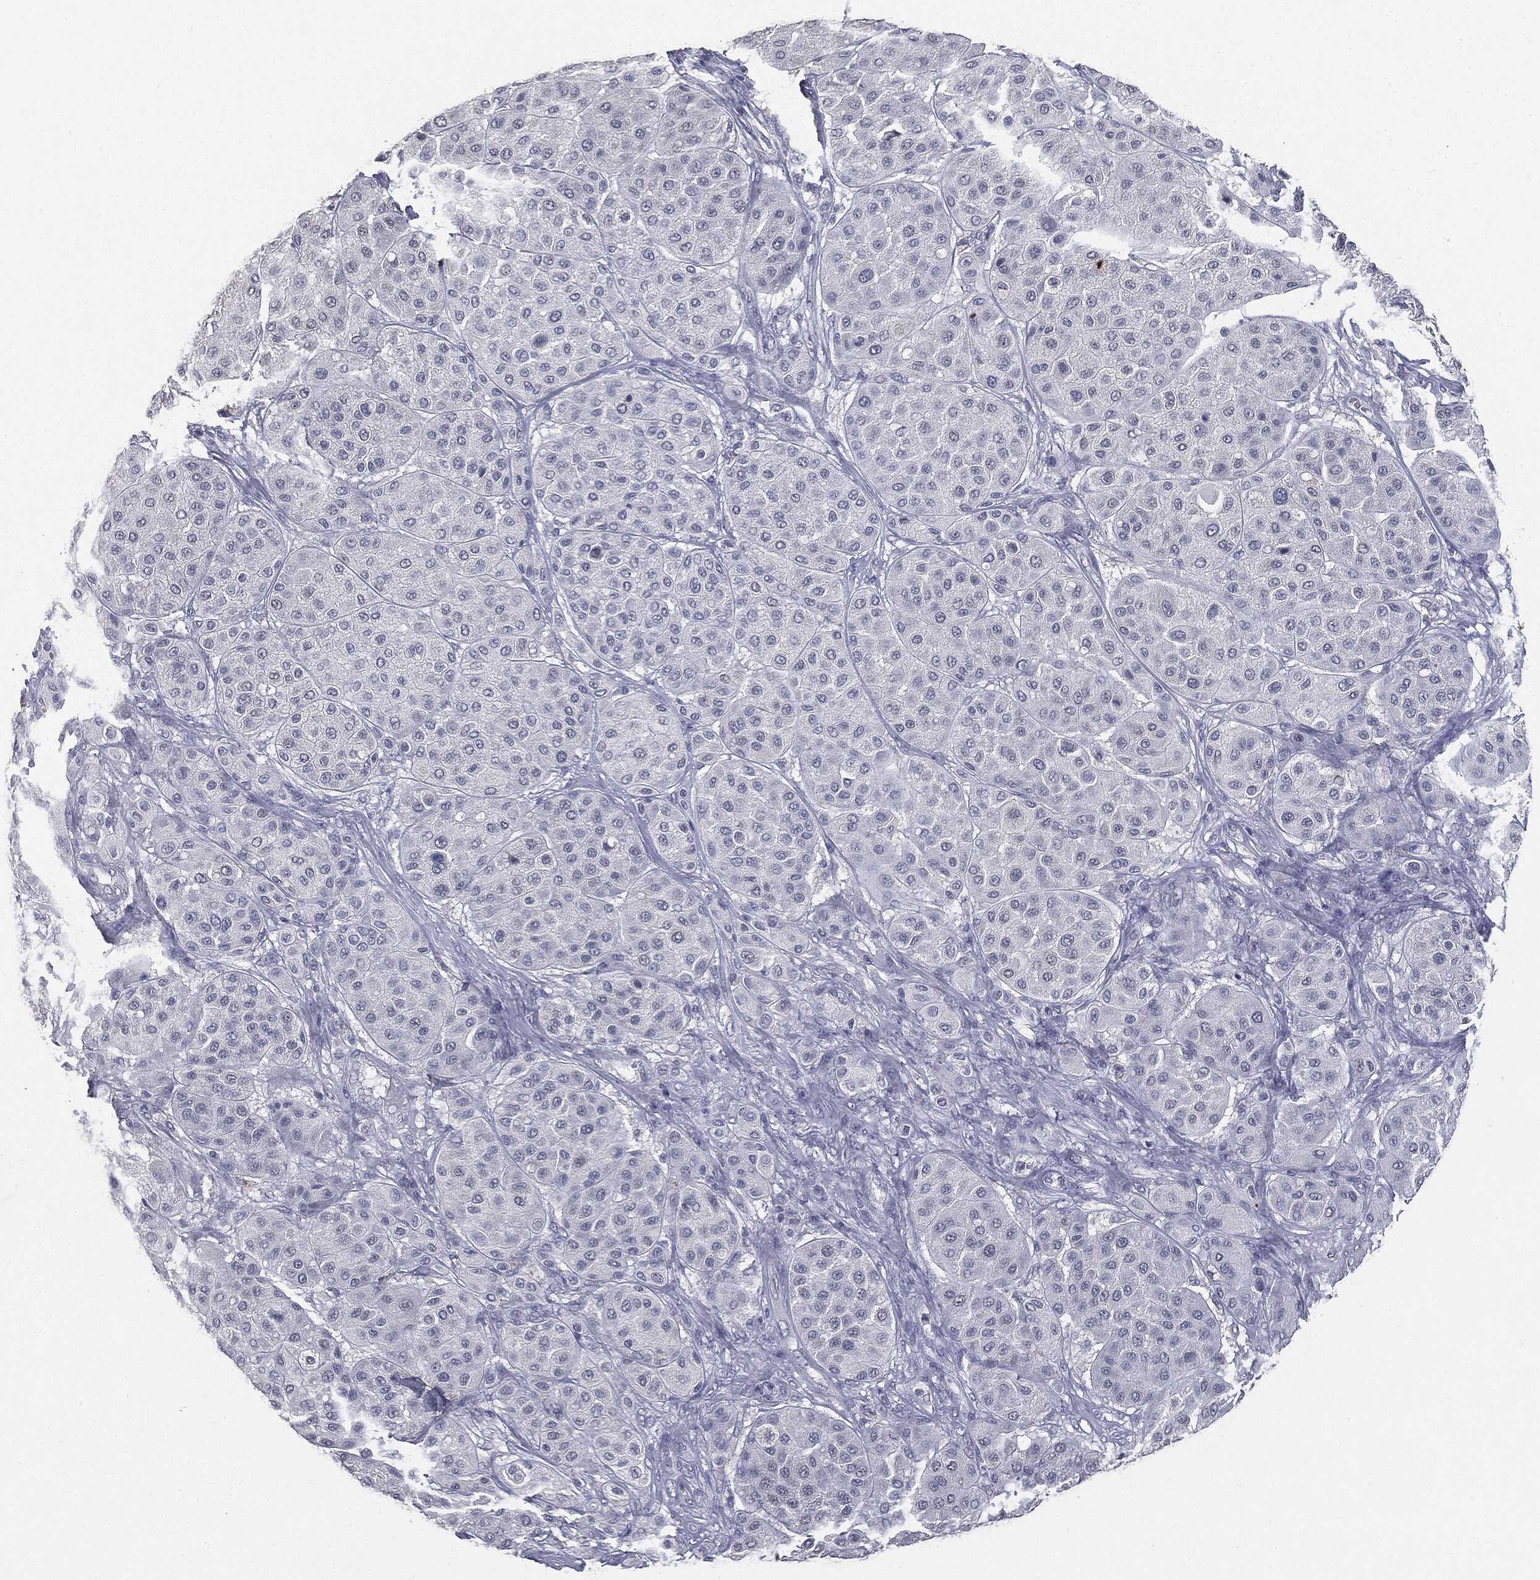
{"staining": {"intensity": "negative", "quantity": "none", "location": "none"}, "tissue": "melanoma", "cell_type": "Tumor cells", "image_type": "cancer", "snomed": [{"axis": "morphology", "description": "Malignant melanoma, Metastatic site"}, {"axis": "topography", "description": "Smooth muscle"}], "caption": "A high-resolution photomicrograph shows IHC staining of melanoma, which reveals no significant expression in tumor cells.", "gene": "SLC2A2", "patient": {"sex": "male", "age": 41}}